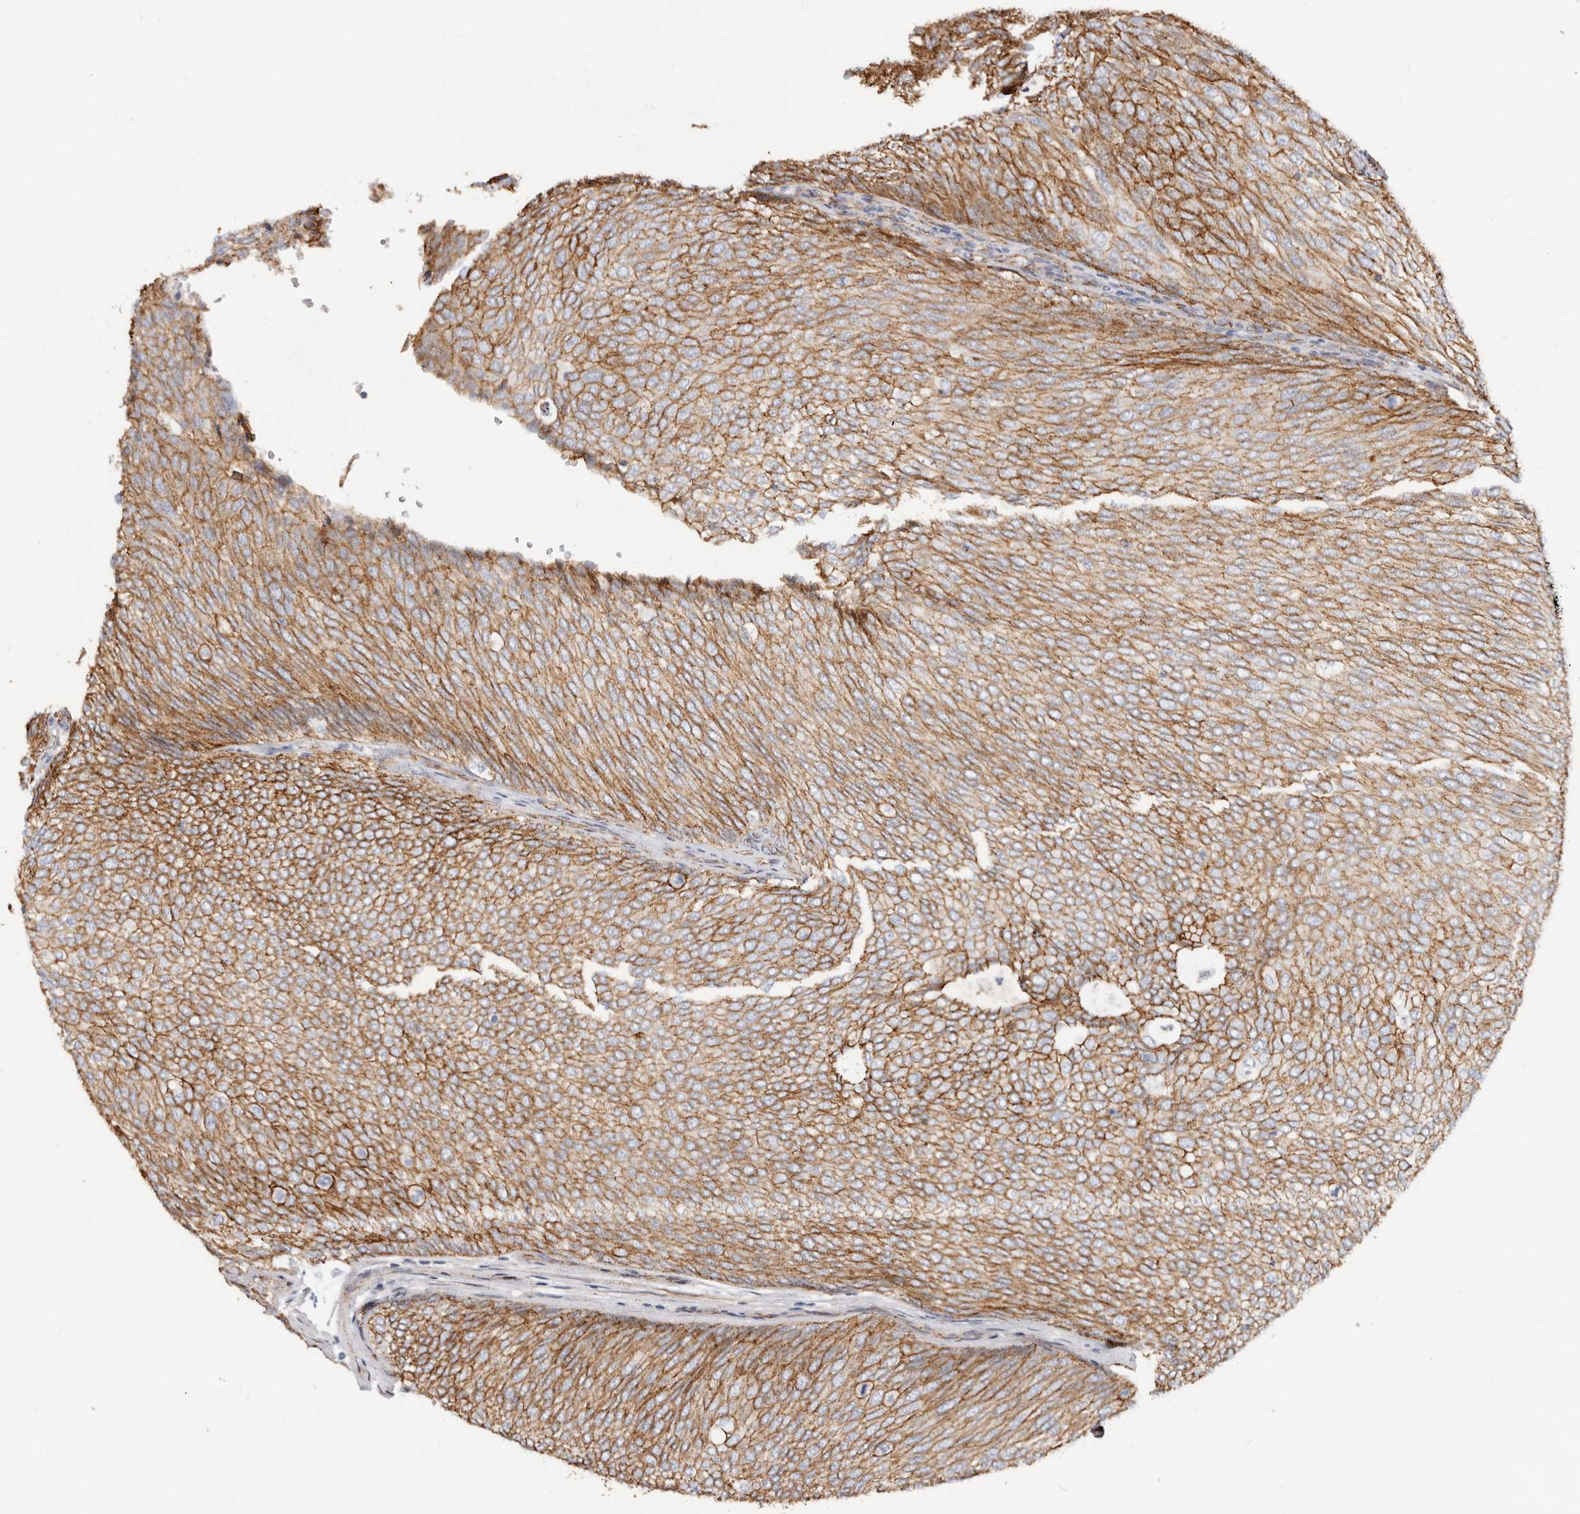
{"staining": {"intensity": "strong", "quantity": ">75%", "location": "cytoplasmic/membranous"}, "tissue": "urothelial cancer", "cell_type": "Tumor cells", "image_type": "cancer", "snomed": [{"axis": "morphology", "description": "Urothelial carcinoma, Low grade"}, {"axis": "topography", "description": "Urinary bladder"}], "caption": "Human urothelial cancer stained for a protein (brown) displays strong cytoplasmic/membranous positive staining in approximately >75% of tumor cells.", "gene": "CTNNB1", "patient": {"sex": "female", "age": 79}}